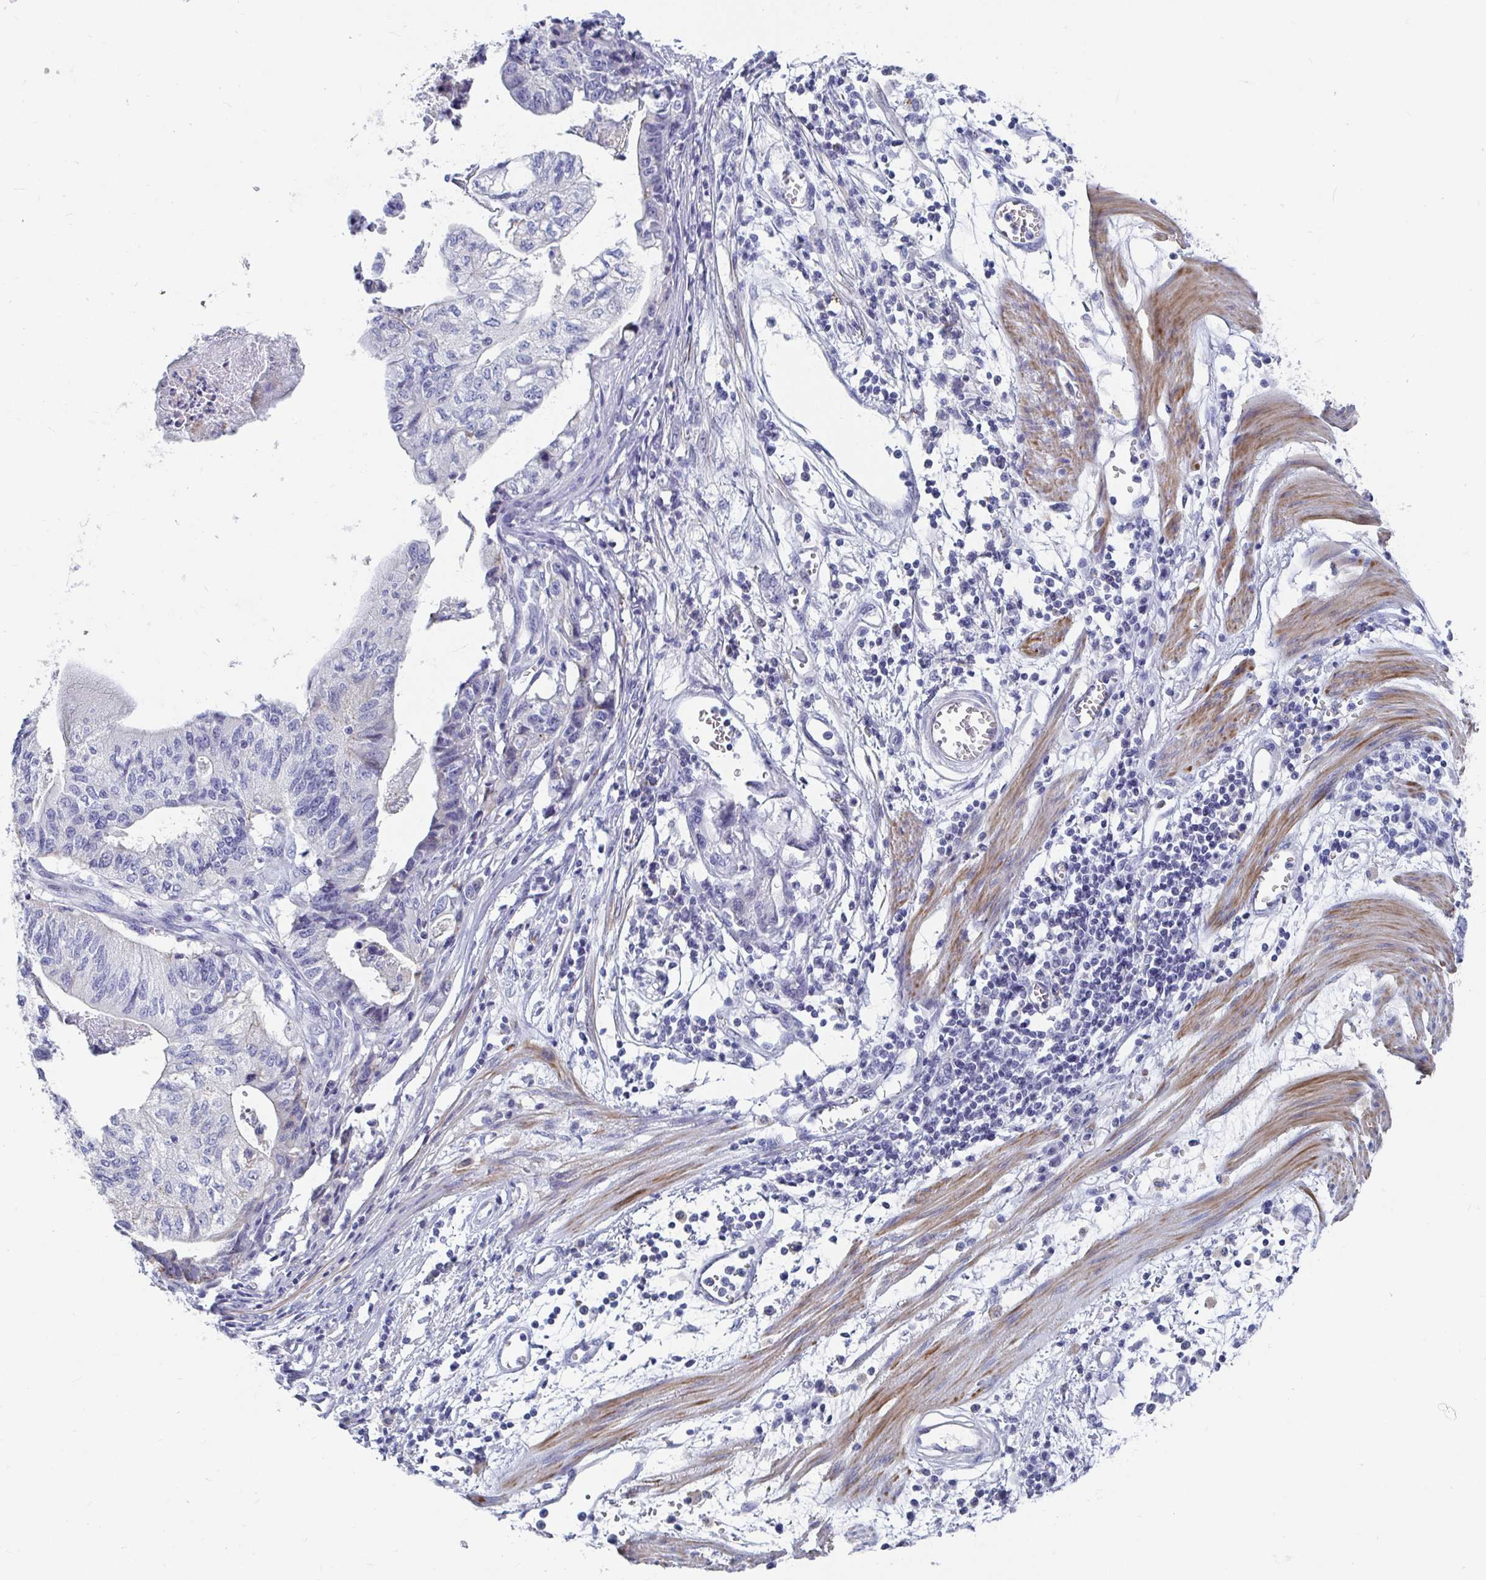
{"staining": {"intensity": "negative", "quantity": "none", "location": "none"}, "tissue": "stomach cancer", "cell_type": "Tumor cells", "image_type": "cancer", "snomed": [{"axis": "morphology", "description": "Adenocarcinoma, NOS"}, {"axis": "topography", "description": "Stomach, upper"}], "caption": "This is an immunohistochemistry (IHC) image of human stomach cancer (adenocarcinoma). There is no expression in tumor cells.", "gene": "ZFP82", "patient": {"sex": "female", "age": 67}}